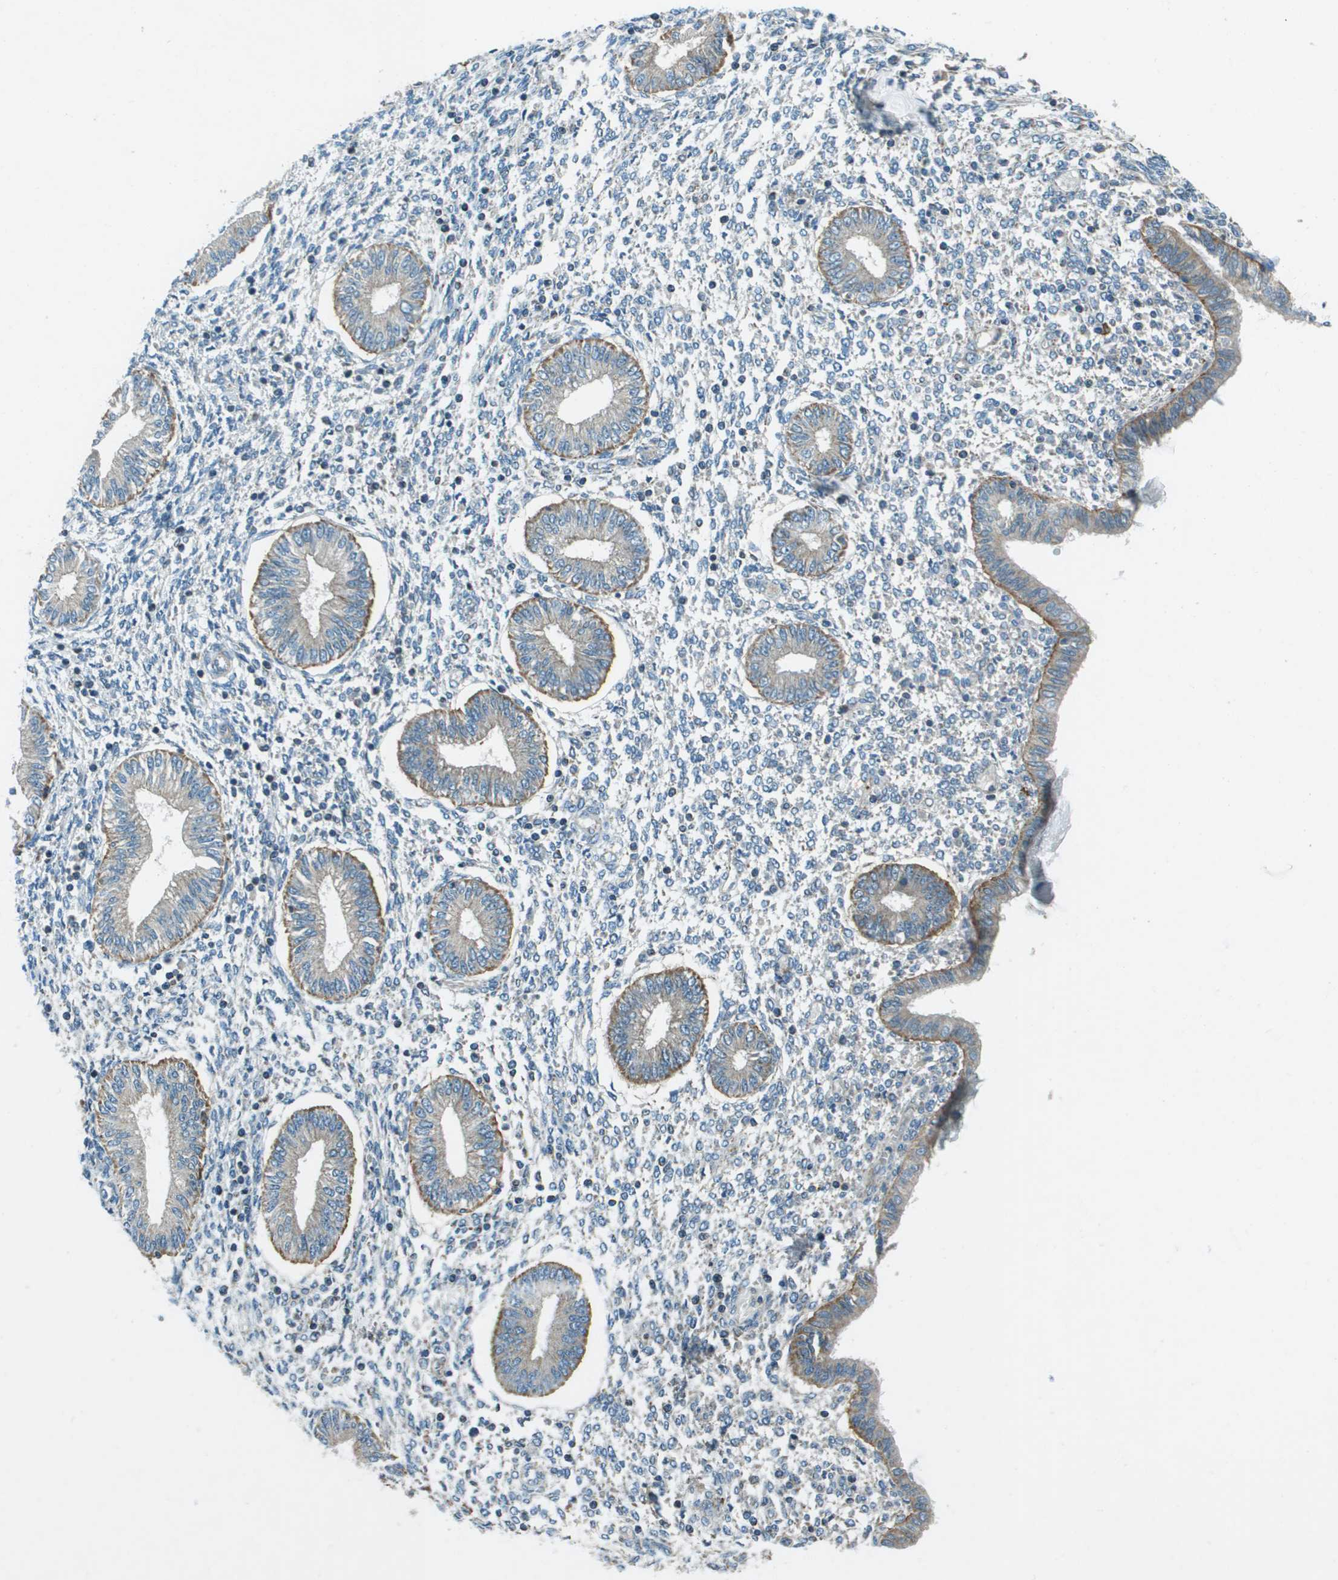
{"staining": {"intensity": "negative", "quantity": "none", "location": "none"}, "tissue": "endometrium", "cell_type": "Cells in endometrial stroma", "image_type": "normal", "snomed": [{"axis": "morphology", "description": "Normal tissue, NOS"}, {"axis": "topography", "description": "Endometrium"}], "caption": "The photomicrograph demonstrates no significant staining in cells in endometrial stroma of endometrium. (Brightfield microscopy of DAB (3,3'-diaminobenzidine) IHC at high magnification).", "gene": "MIGA1", "patient": {"sex": "female", "age": 50}}